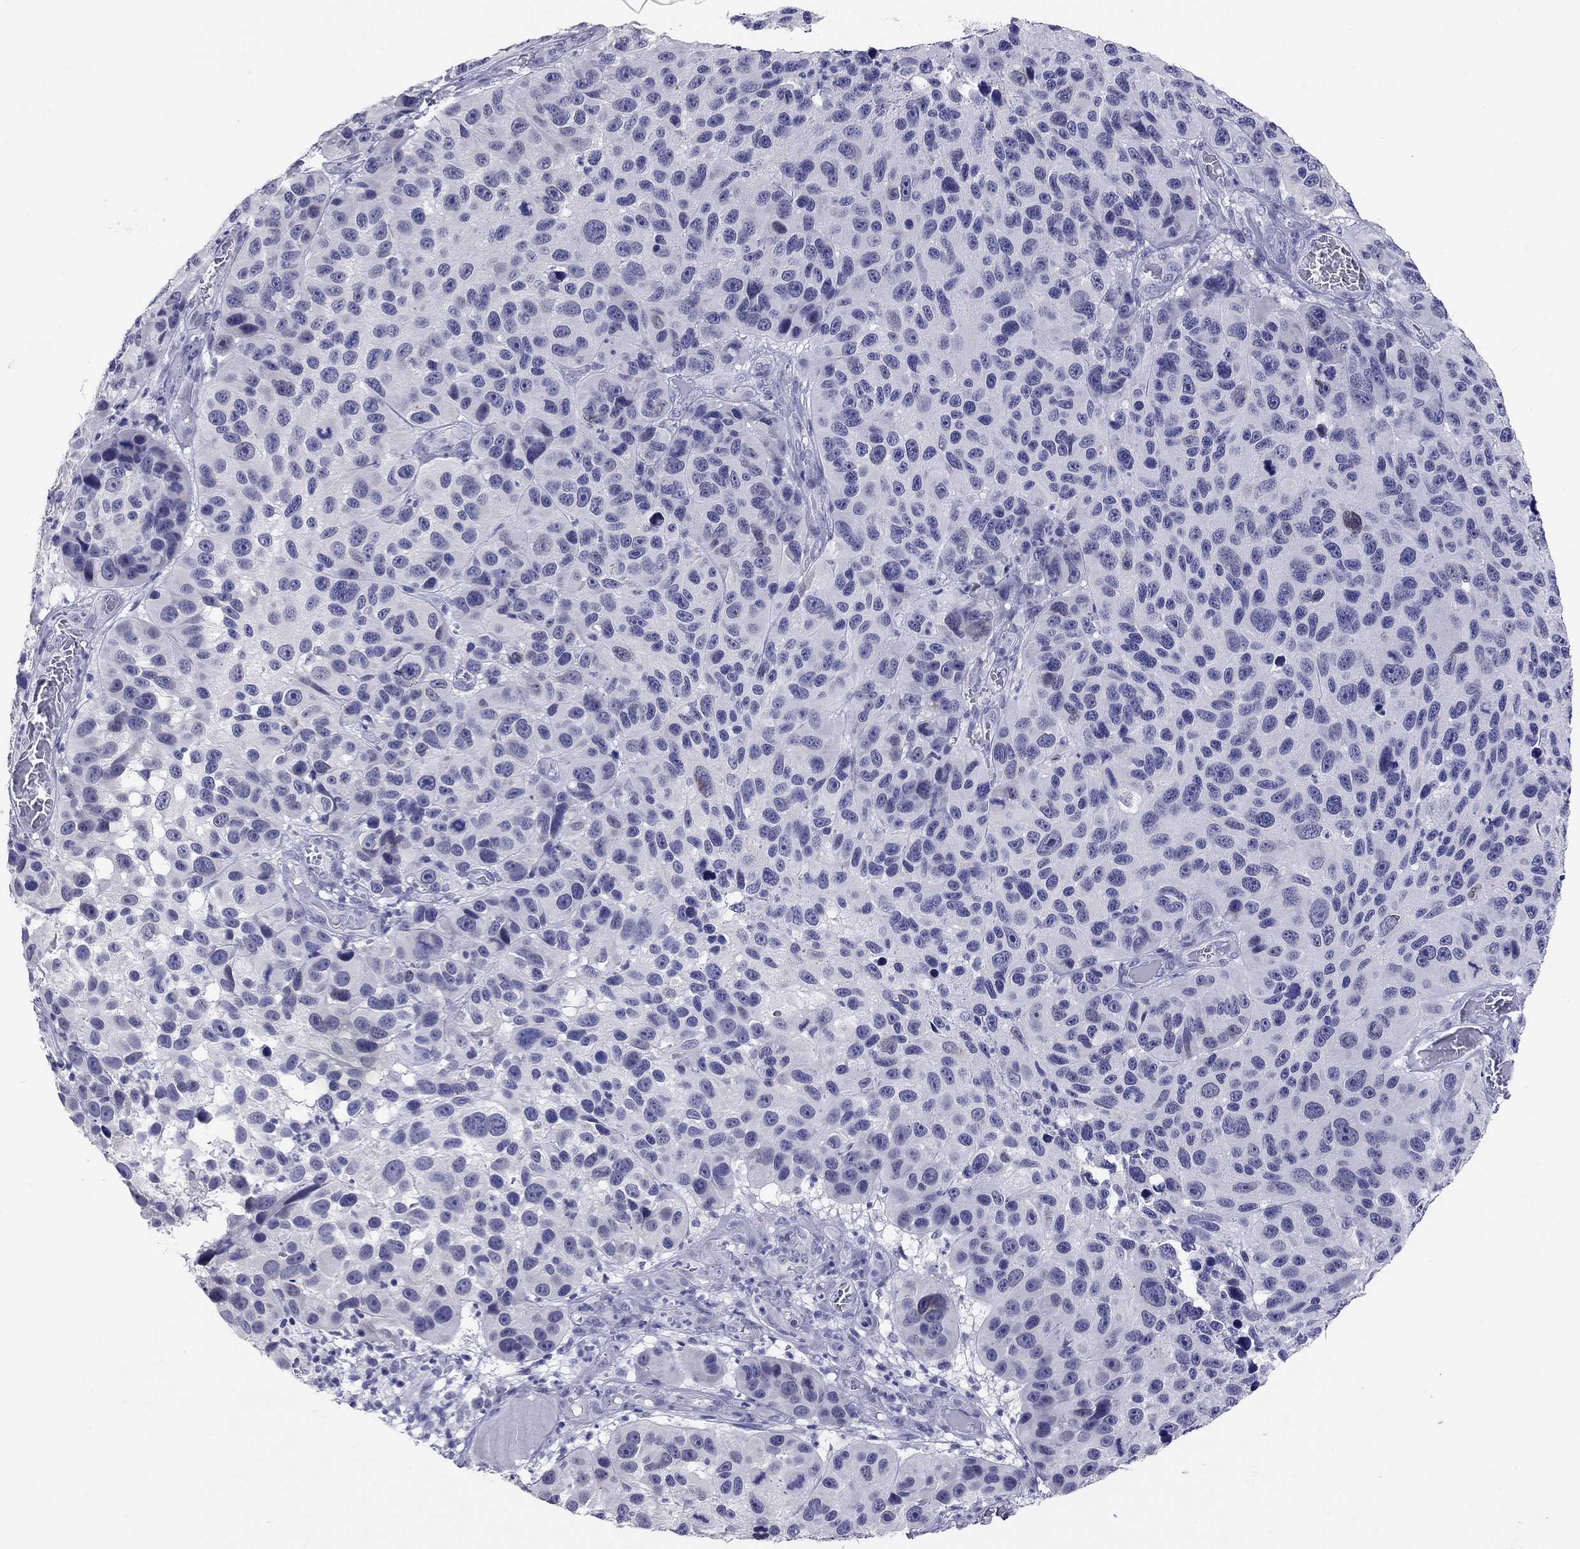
{"staining": {"intensity": "negative", "quantity": "none", "location": "none"}, "tissue": "melanoma", "cell_type": "Tumor cells", "image_type": "cancer", "snomed": [{"axis": "morphology", "description": "Malignant melanoma, NOS"}, {"axis": "topography", "description": "Skin"}], "caption": "The immunohistochemistry micrograph has no significant staining in tumor cells of melanoma tissue.", "gene": "ARMC12", "patient": {"sex": "male", "age": 53}}